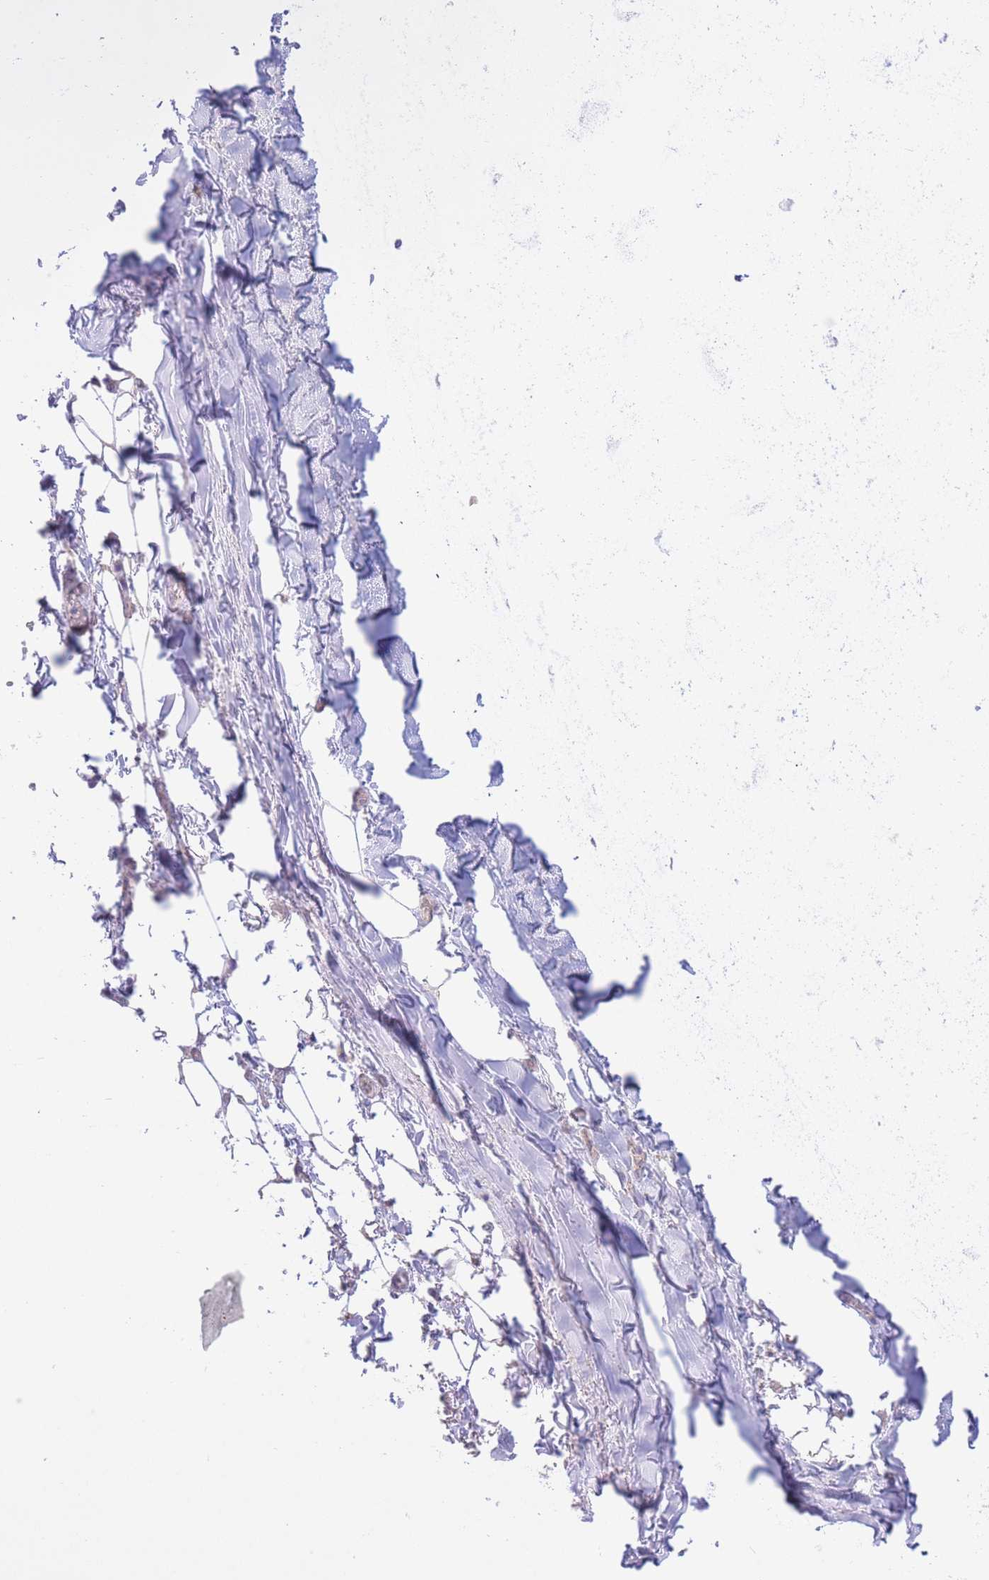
{"staining": {"intensity": "negative", "quantity": "none", "location": "none"}, "tissue": "adipose tissue", "cell_type": "Adipocytes", "image_type": "normal", "snomed": [{"axis": "morphology", "description": "Normal tissue, NOS"}, {"axis": "topography", "description": "Cartilage tissue"}, {"axis": "topography", "description": "Bronchus"}], "caption": "Normal adipose tissue was stained to show a protein in brown. There is no significant positivity in adipocytes.", "gene": "ALS2CL", "patient": {"sex": "male", "age": 63}}